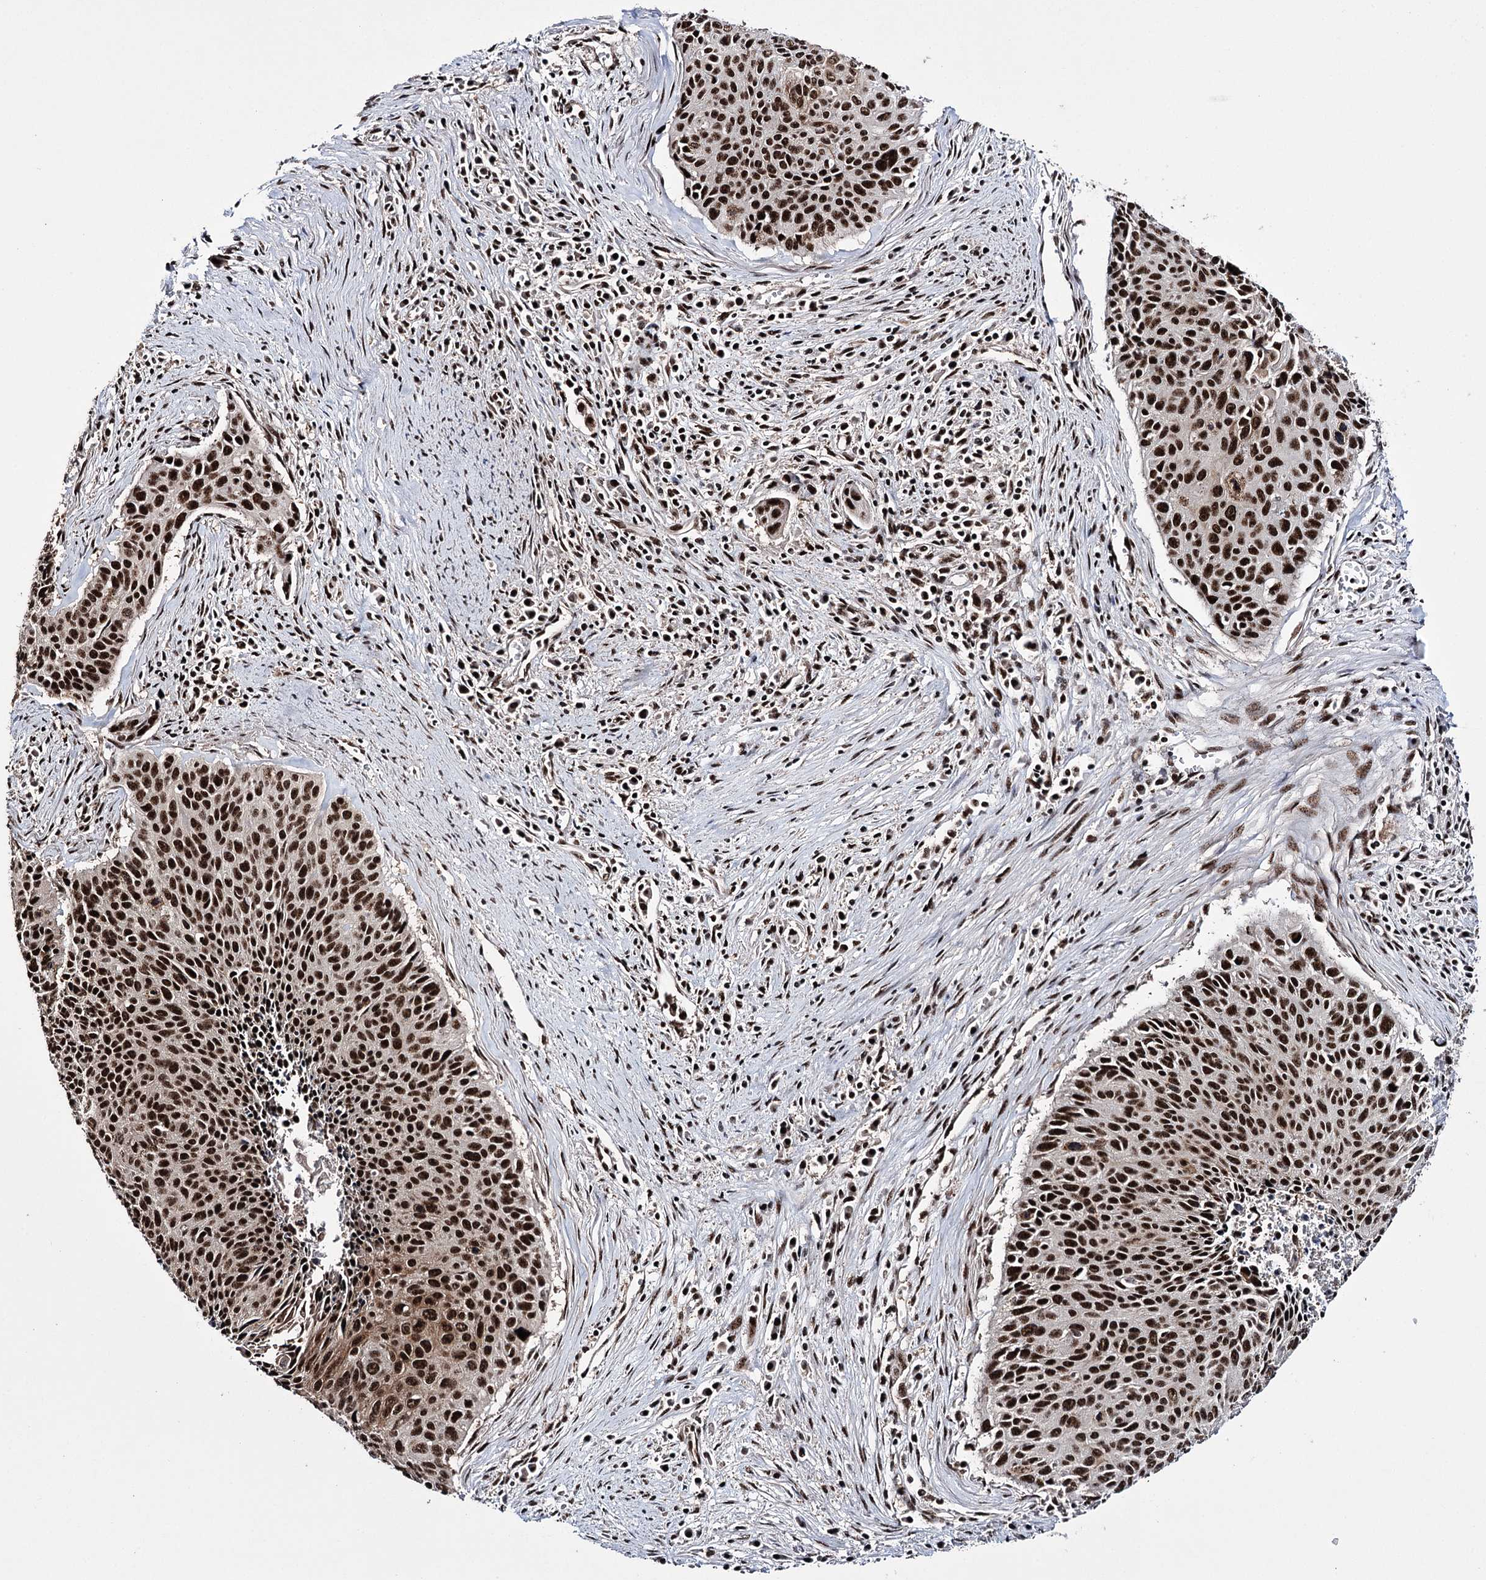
{"staining": {"intensity": "strong", "quantity": ">75%", "location": "nuclear"}, "tissue": "cervical cancer", "cell_type": "Tumor cells", "image_type": "cancer", "snomed": [{"axis": "morphology", "description": "Squamous cell carcinoma, NOS"}, {"axis": "topography", "description": "Cervix"}], "caption": "Tumor cells reveal strong nuclear expression in approximately >75% of cells in cervical cancer (squamous cell carcinoma).", "gene": "PRPF40A", "patient": {"sex": "female", "age": 55}}